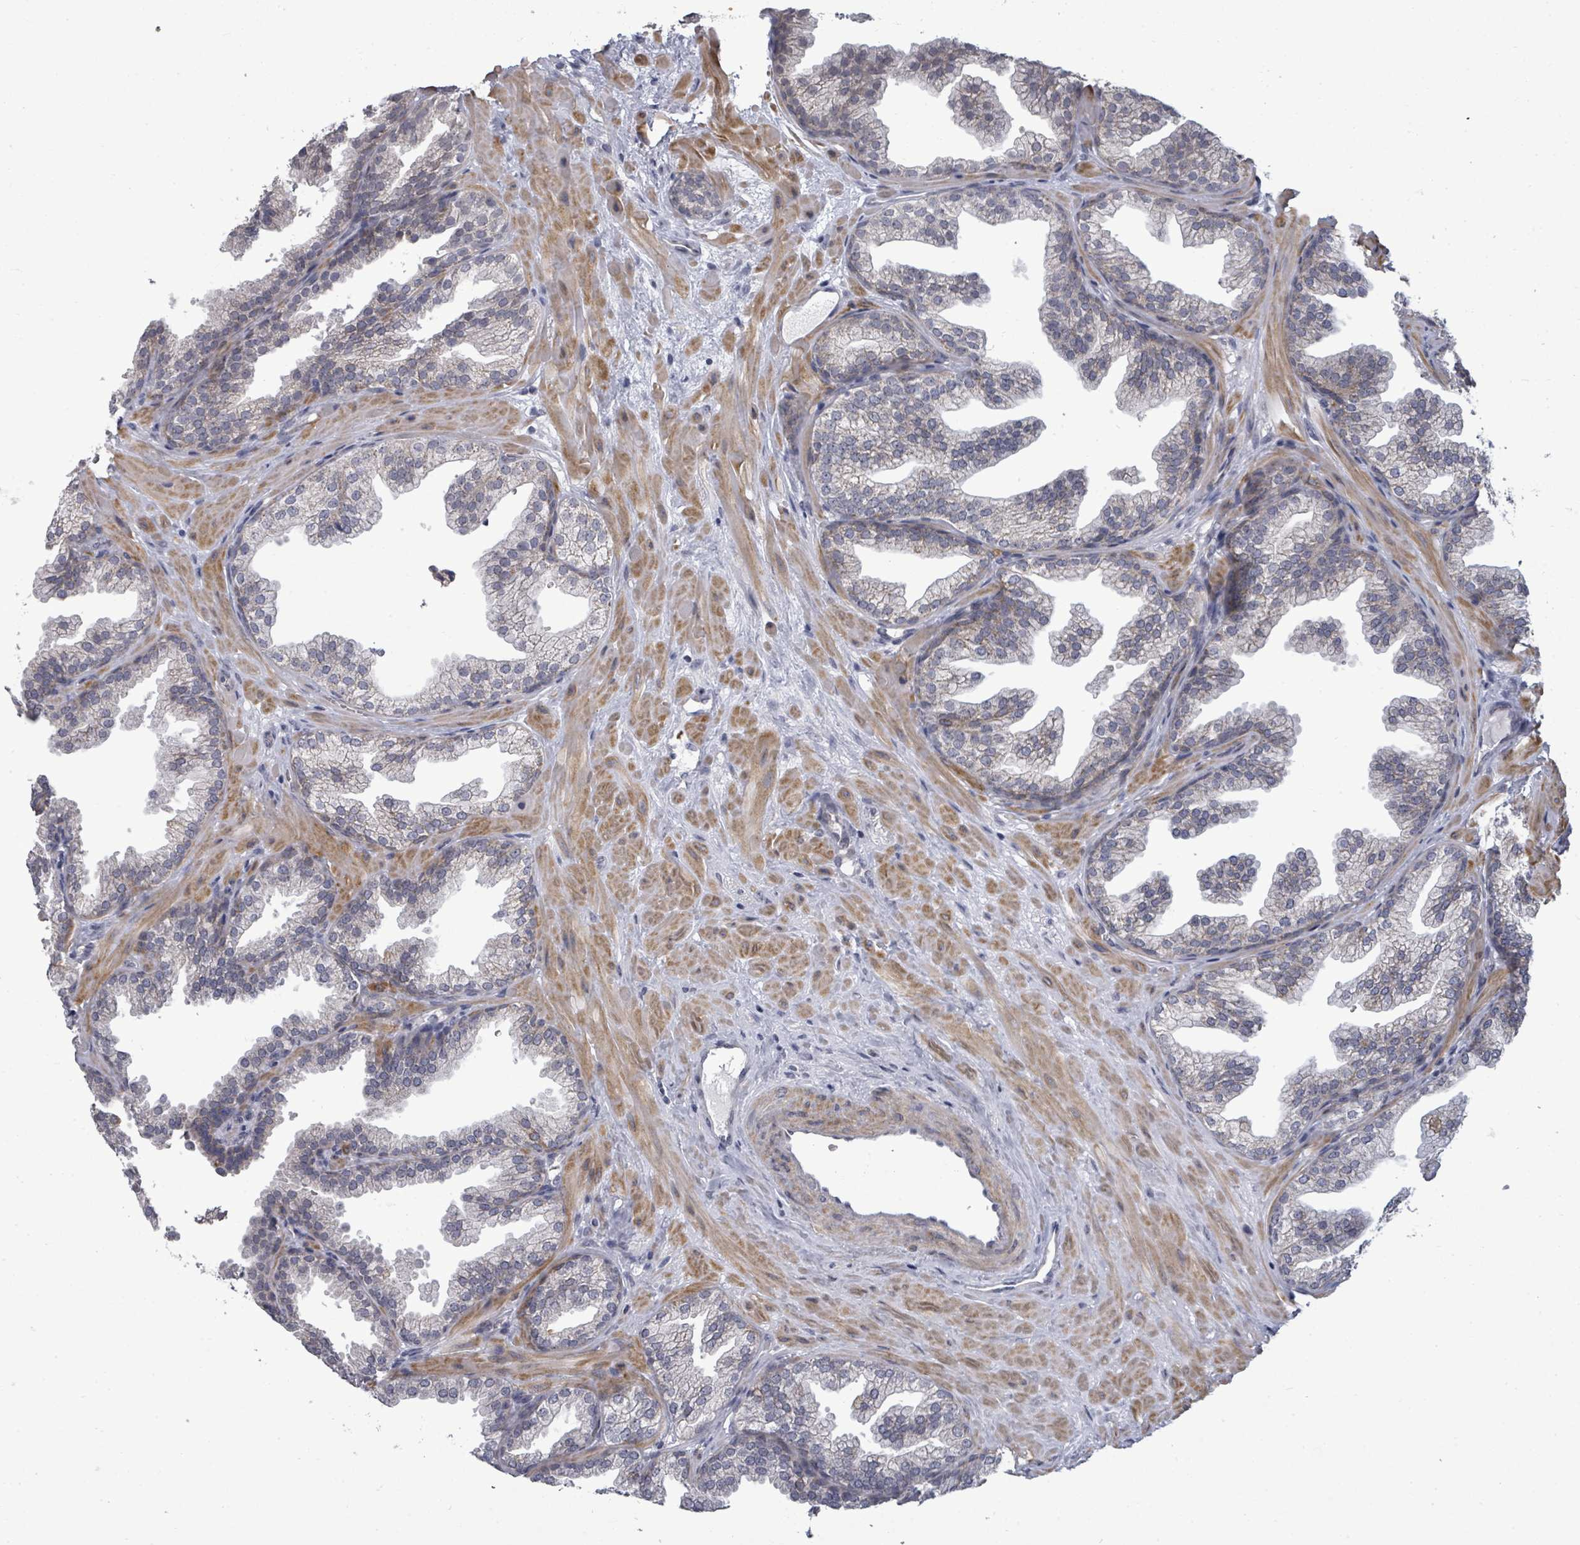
{"staining": {"intensity": "weak", "quantity": "<25%", "location": "cytoplasmic/membranous"}, "tissue": "prostate", "cell_type": "Glandular cells", "image_type": "normal", "snomed": [{"axis": "morphology", "description": "Normal tissue, NOS"}, {"axis": "topography", "description": "Prostate"}], "caption": "Immunohistochemical staining of benign prostate reveals no significant positivity in glandular cells.", "gene": "PTPN20", "patient": {"sex": "male", "age": 37}}